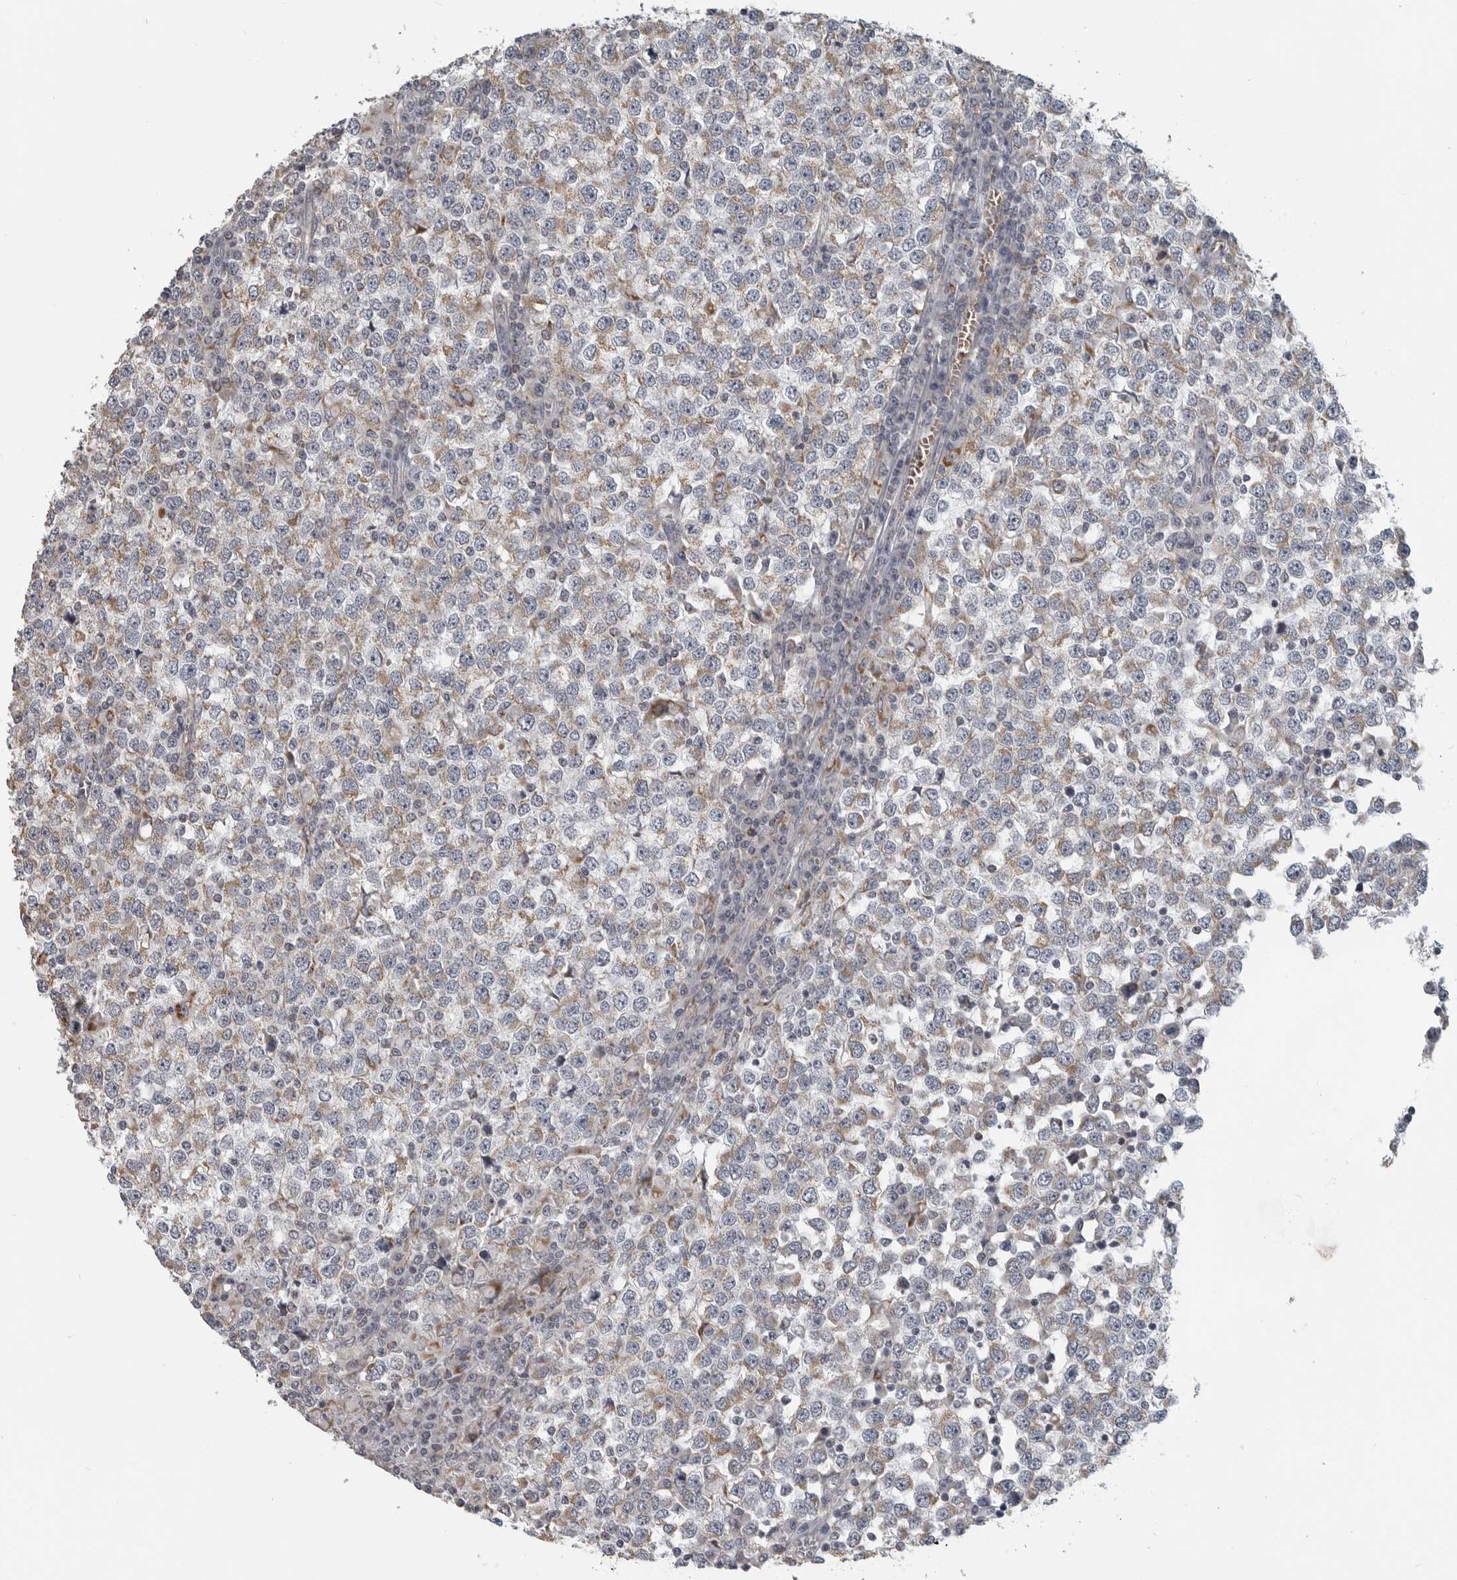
{"staining": {"intensity": "weak", "quantity": "25%-75%", "location": "cytoplasmic/membranous"}, "tissue": "testis cancer", "cell_type": "Tumor cells", "image_type": "cancer", "snomed": [{"axis": "morphology", "description": "Seminoma, NOS"}, {"axis": "topography", "description": "Testis"}], "caption": "A photomicrograph showing weak cytoplasmic/membranous staining in approximately 25%-75% of tumor cells in testis cancer, as visualized by brown immunohistochemical staining.", "gene": "RXFP3", "patient": {"sex": "male", "age": 65}}